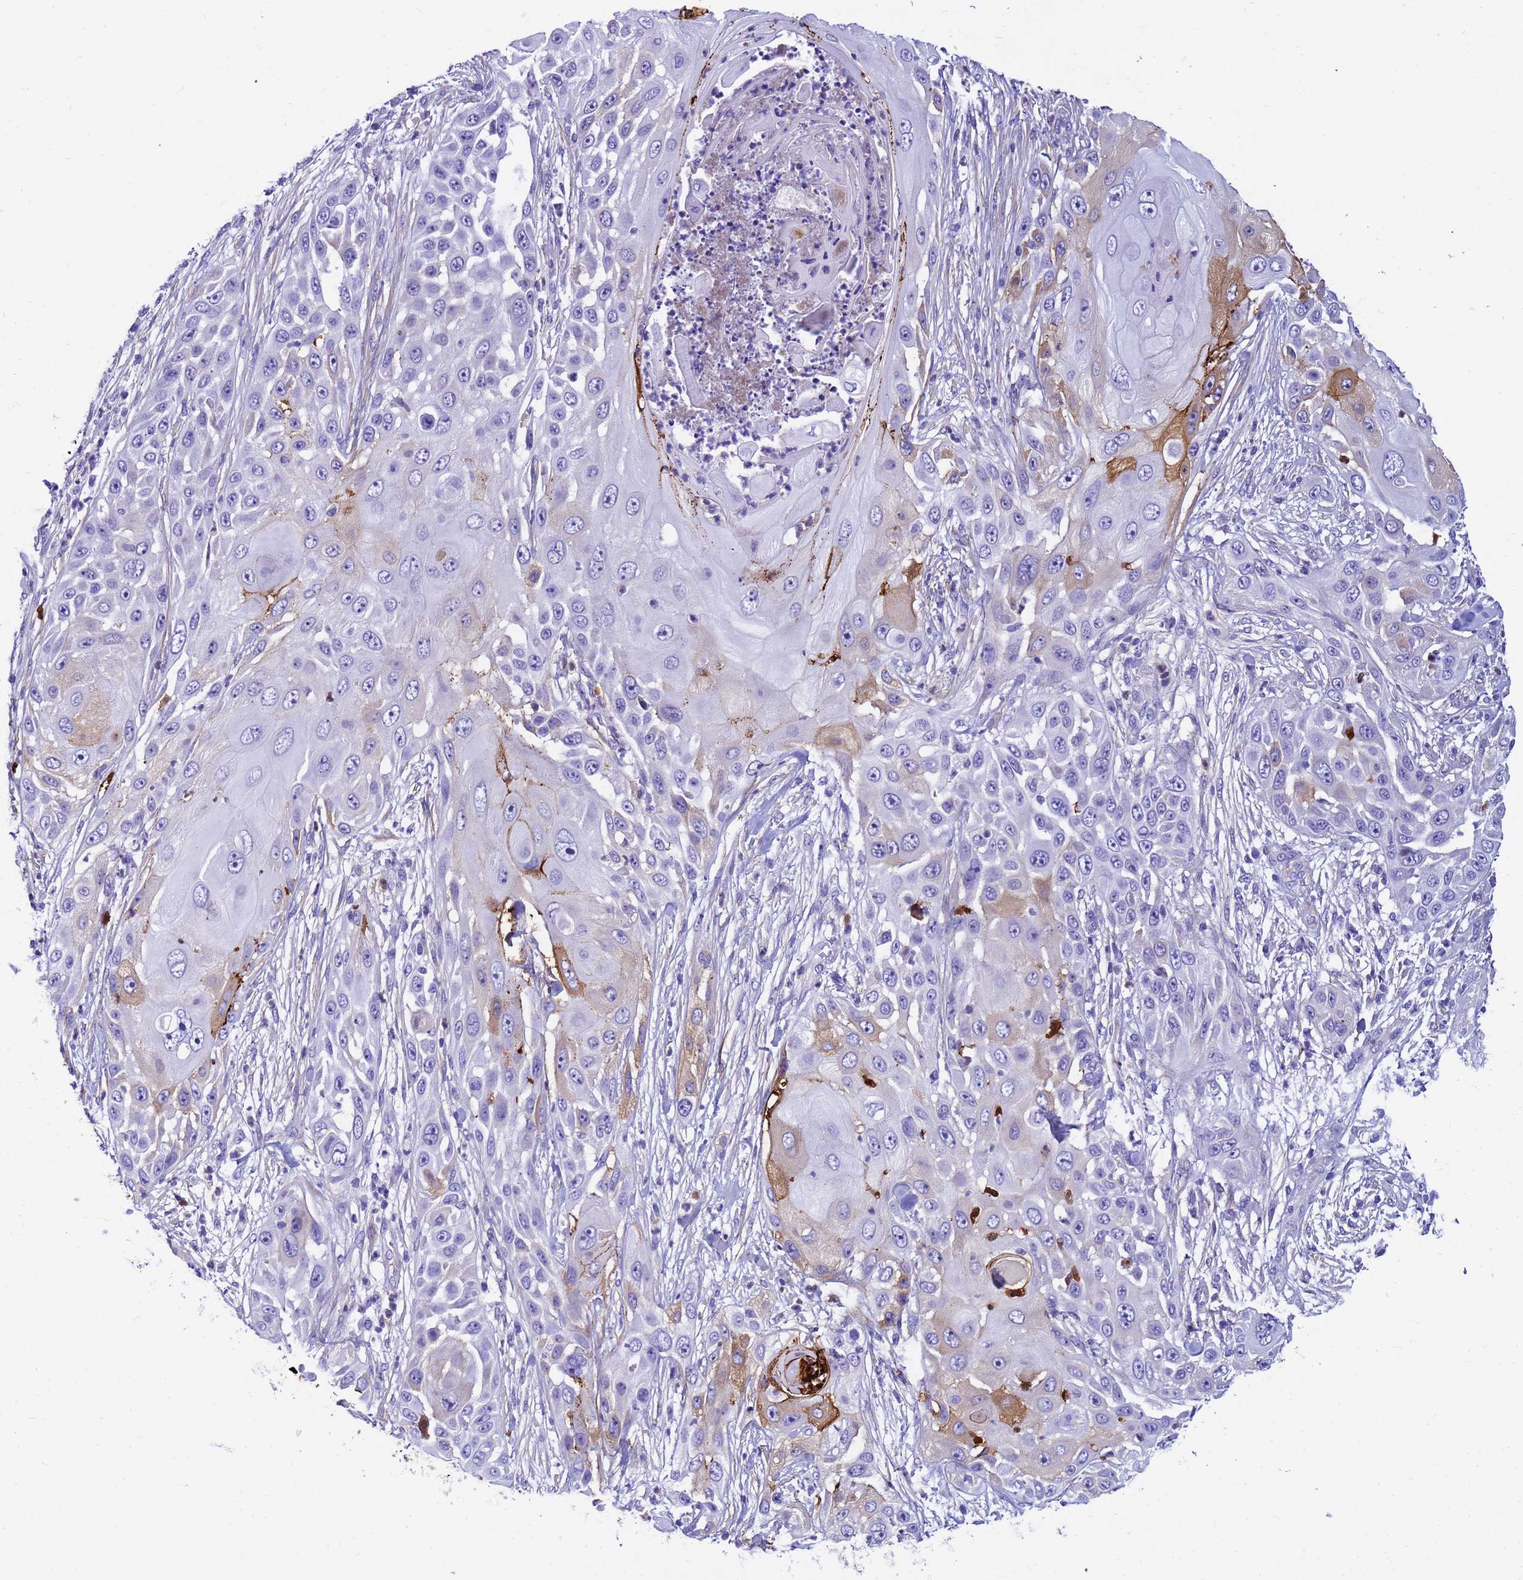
{"staining": {"intensity": "moderate", "quantity": "<25%", "location": "cytoplasmic/membranous"}, "tissue": "skin cancer", "cell_type": "Tumor cells", "image_type": "cancer", "snomed": [{"axis": "morphology", "description": "Squamous cell carcinoma, NOS"}, {"axis": "topography", "description": "Skin"}], "caption": "Skin cancer (squamous cell carcinoma) tissue exhibits moderate cytoplasmic/membranous staining in approximately <25% of tumor cells, visualized by immunohistochemistry.", "gene": "ORM1", "patient": {"sex": "female", "age": 44}}